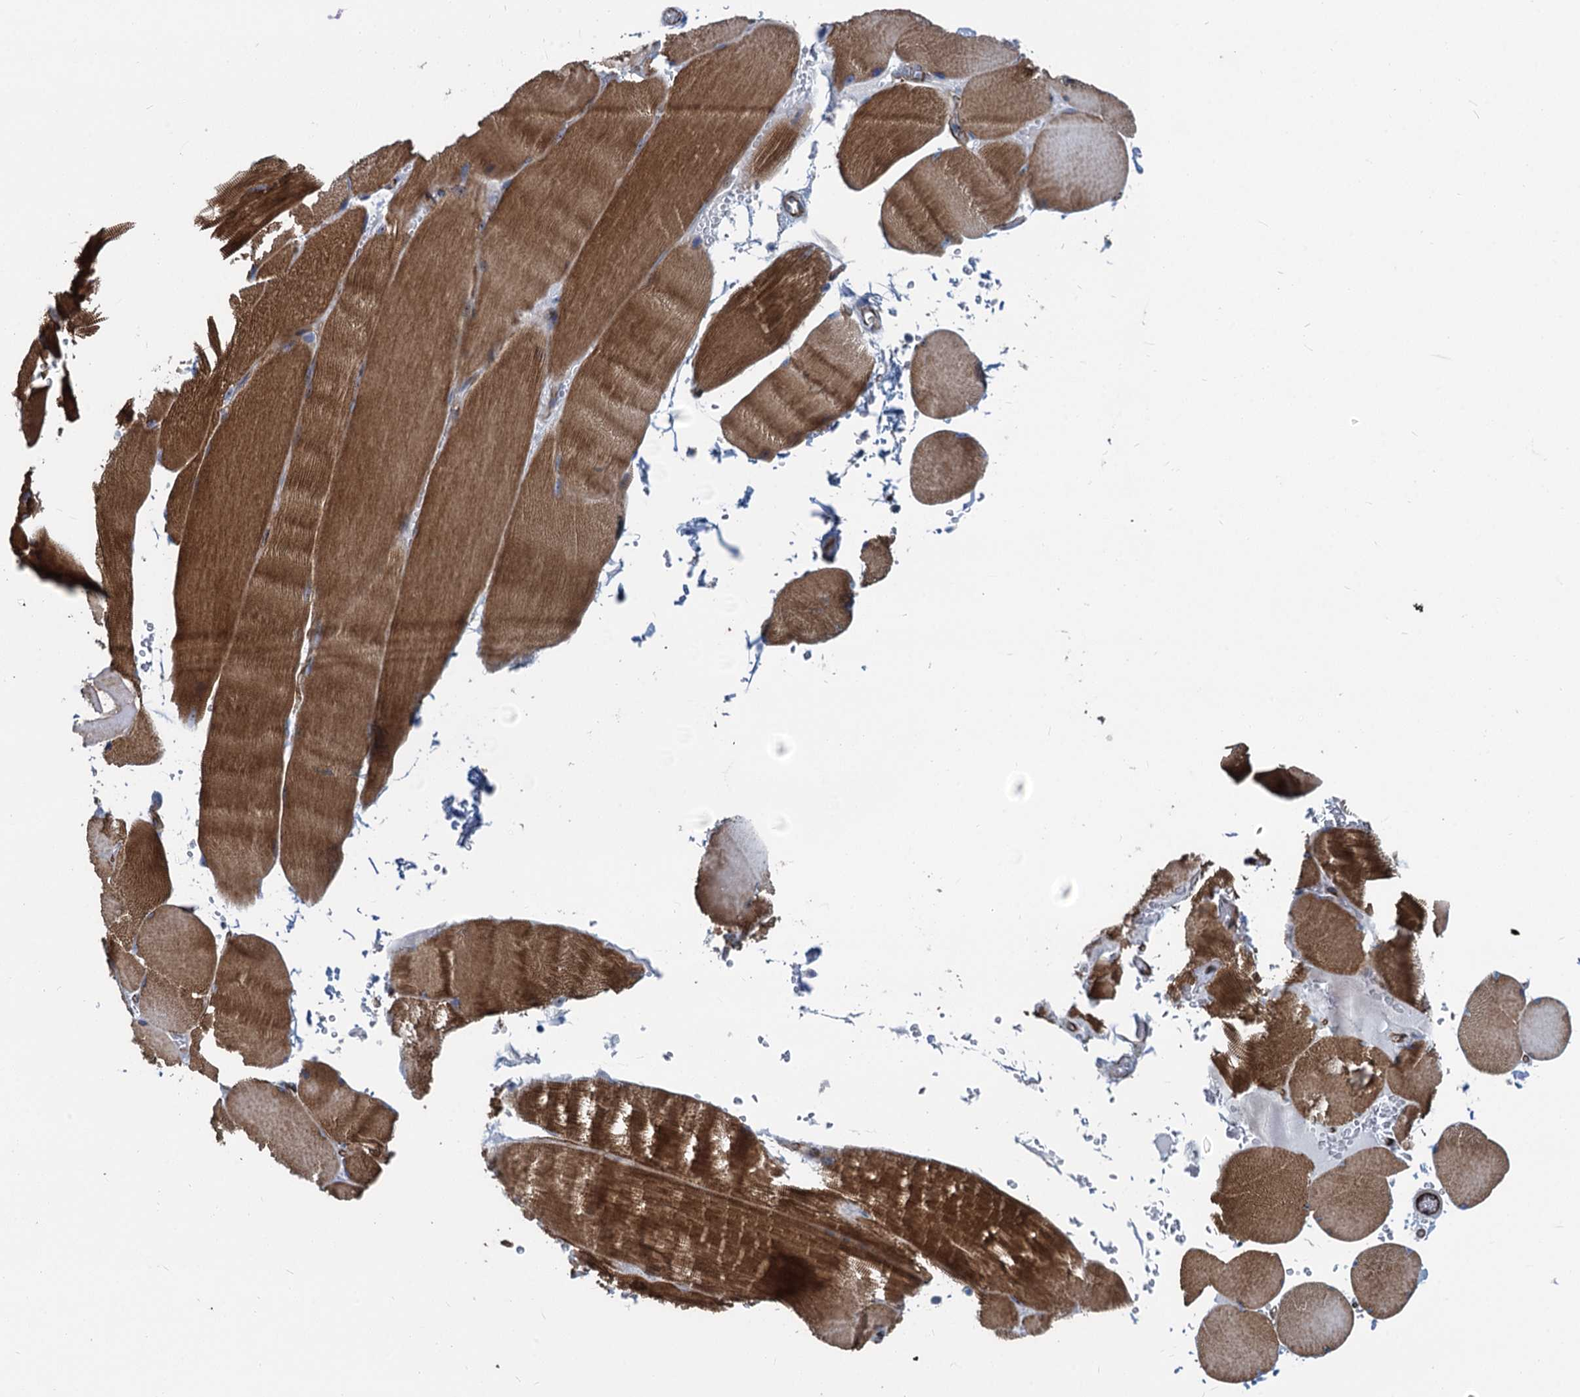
{"staining": {"intensity": "moderate", "quantity": ">75%", "location": "cytoplasmic/membranous"}, "tissue": "skeletal muscle", "cell_type": "Myocytes", "image_type": "normal", "snomed": [{"axis": "morphology", "description": "Normal tissue, NOS"}, {"axis": "topography", "description": "Skeletal muscle"}, {"axis": "topography", "description": "Head-Neck"}], "caption": "Skeletal muscle stained for a protein (brown) displays moderate cytoplasmic/membranous positive positivity in about >75% of myocytes.", "gene": "ASXL3", "patient": {"sex": "male", "age": 66}}